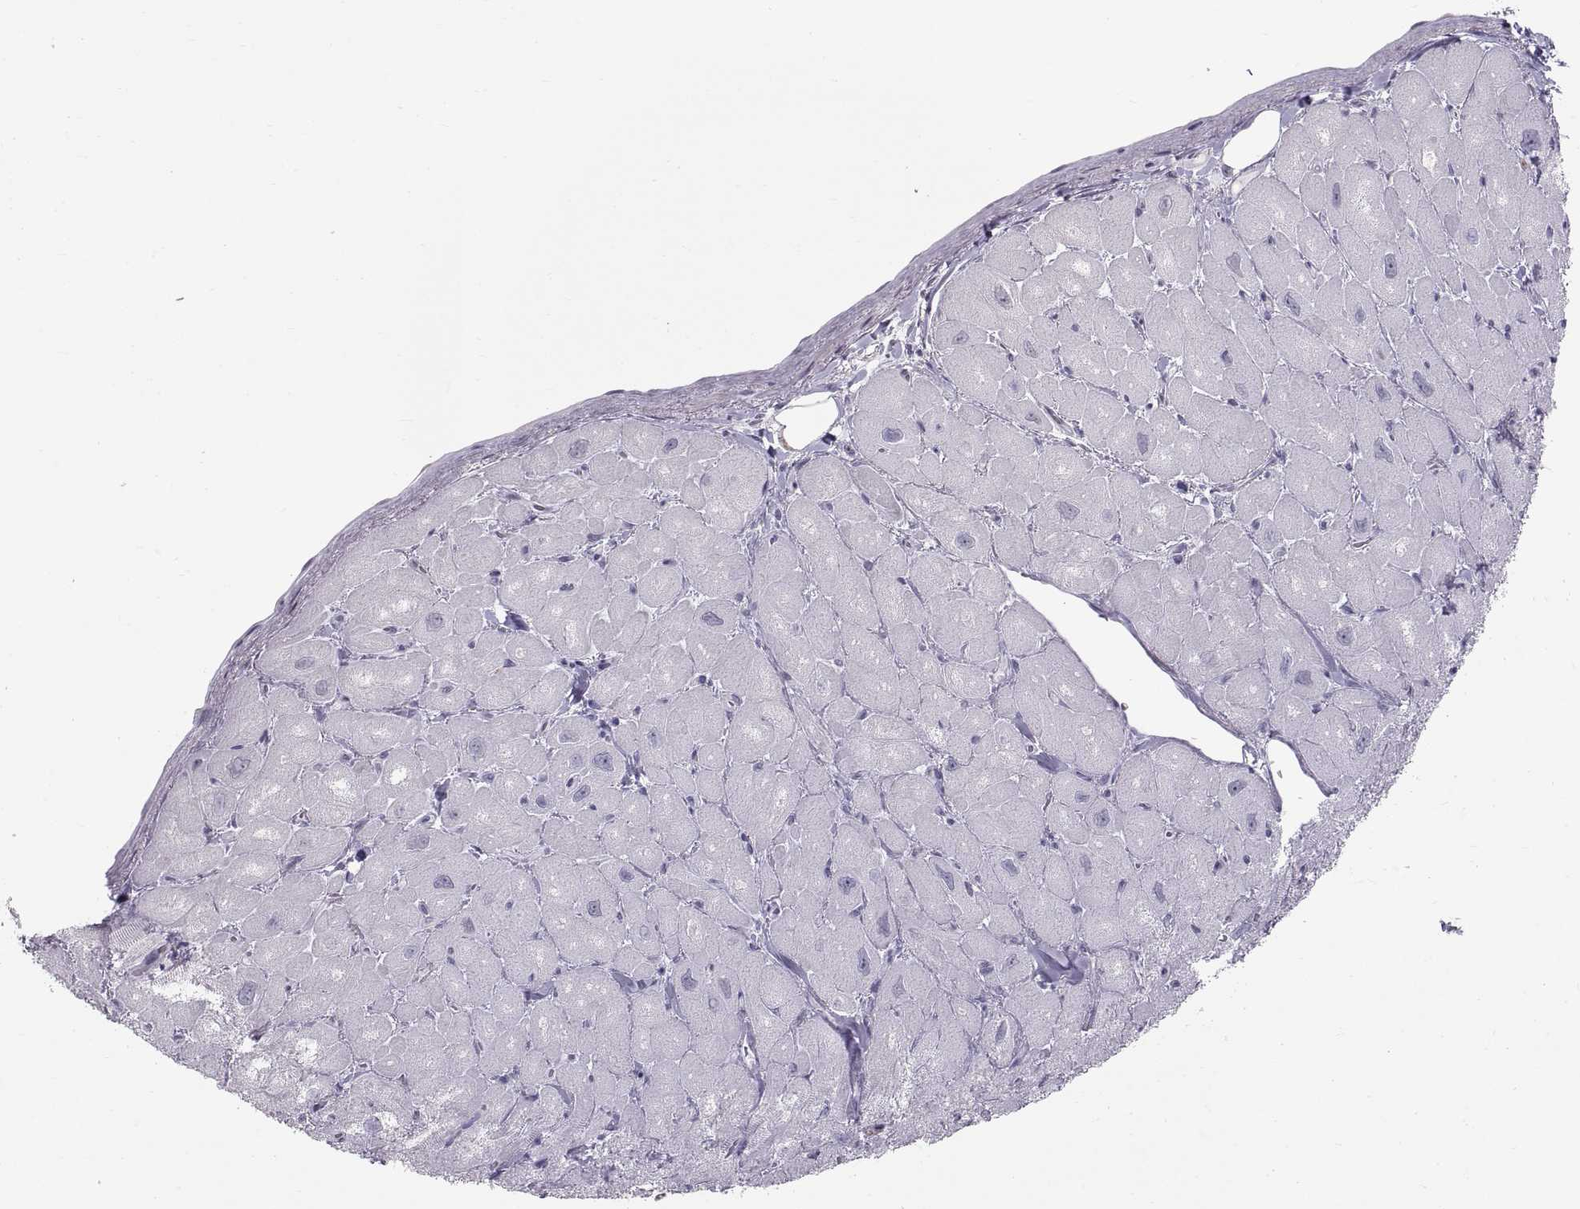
{"staining": {"intensity": "negative", "quantity": "none", "location": "none"}, "tissue": "heart muscle", "cell_type": "Cardiomyocytes", "image_type": "normal", "snomed": [{"axis": "morphology", "description": "Normal tissue, NOS"}, {"axis": "topography", "description": "Heart"}], "caption": "This is an immunohistochemistry micrograph of normal heart muscle. There is no staining in cardiomyocytes.", "gene": "SPACDR", "patient": {"sex": "male", "age": 60}}